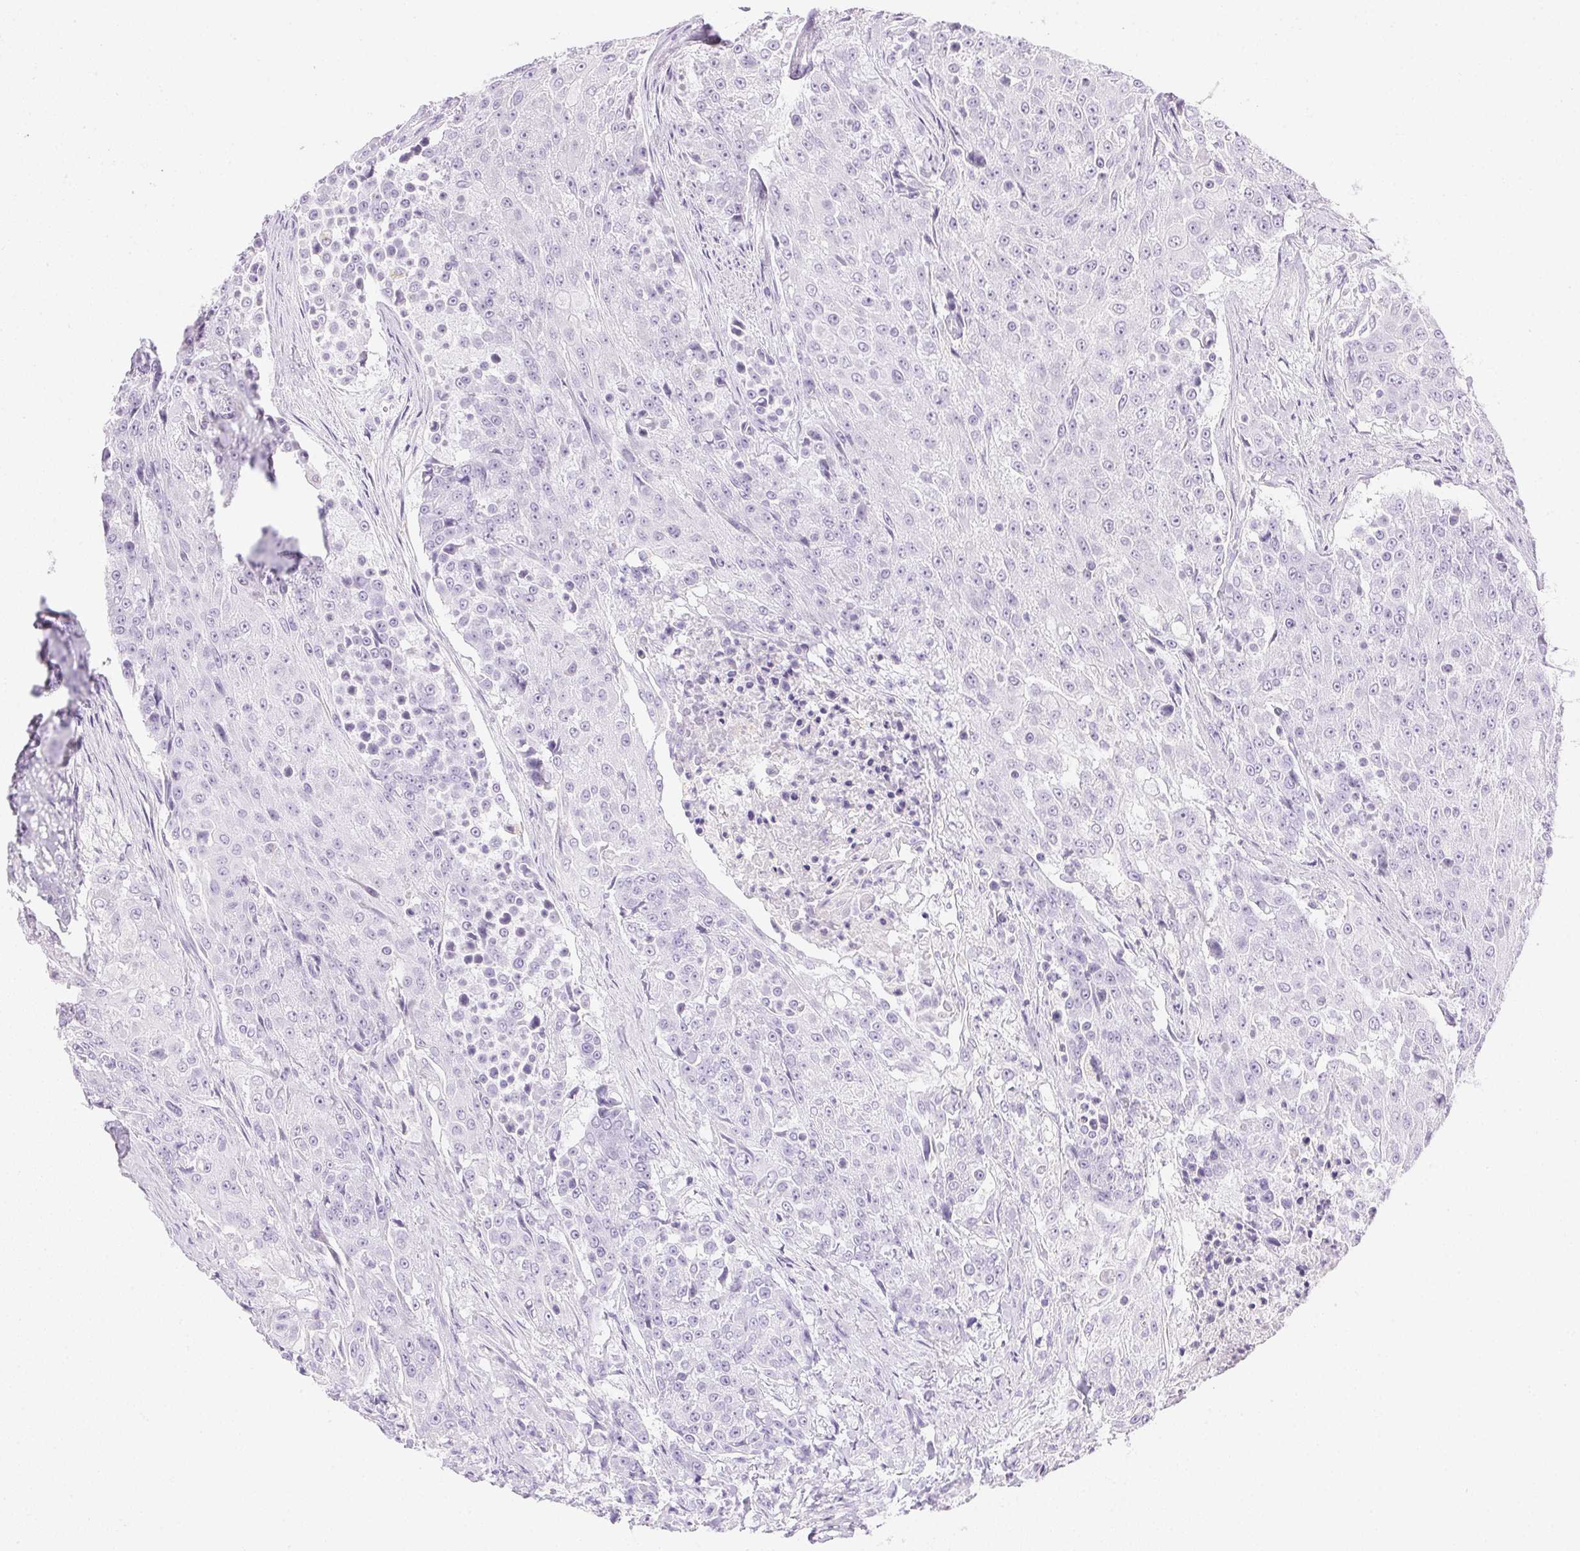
{"staining": {"intensity": "negative", "quantity": "none", "location": "none"}, "tissue": "urothelial cancer", "cell_type": "Tumor cells", "image_type": "cancer", "snomed": [{"axis": "morphology", "description": "Urothelial carcinoma, High grade"}, {"axis": "topography", "description": "Urinary bladder"}], "caption": "This is an immunohistochemistry (IHC) histopathology image of human high-grade urothelial carcinoma. There is no positivity in tumor cells.", "gene": "CPB1", "patient": {"sex": "female", "age": 63}}